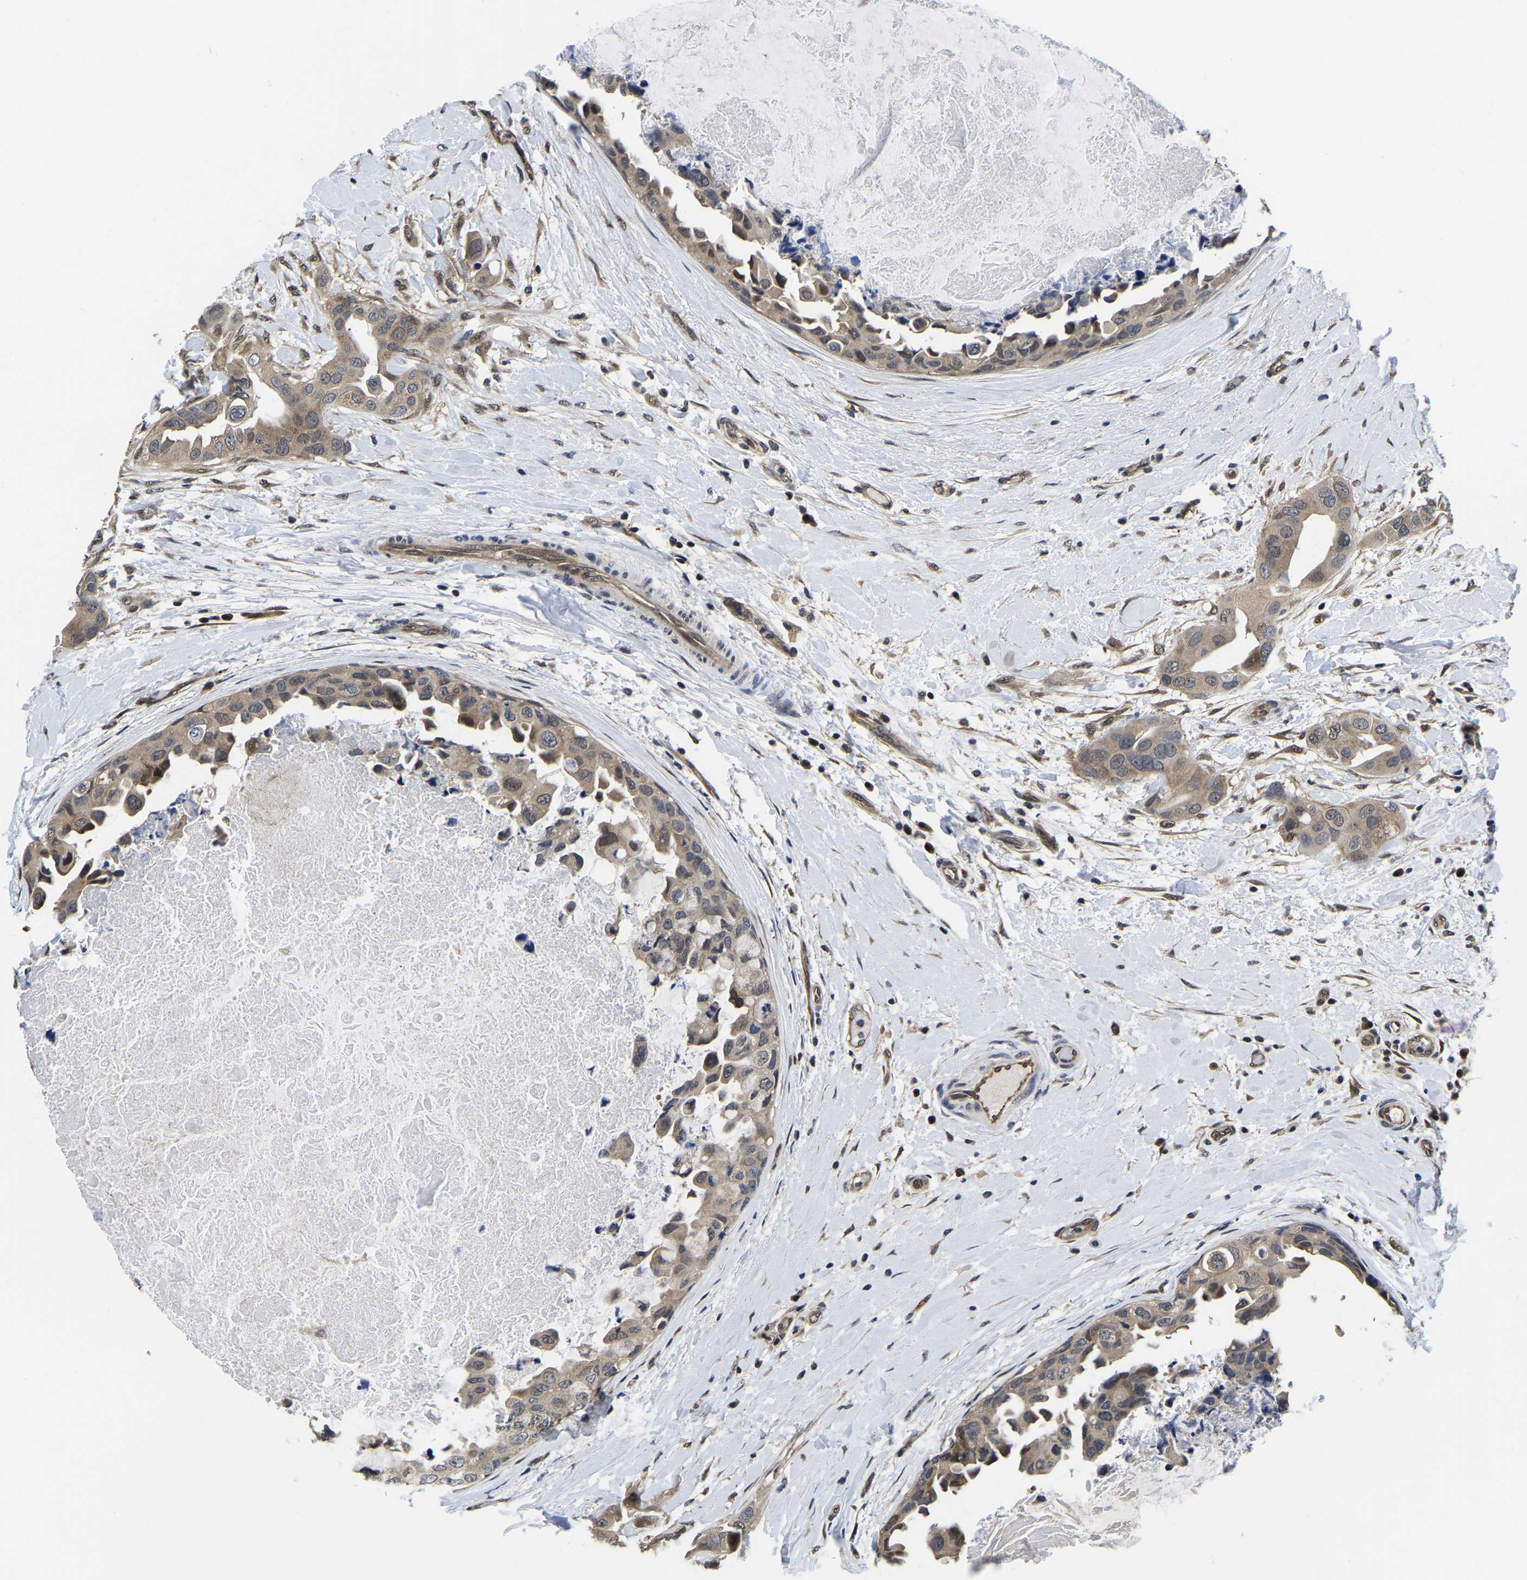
{"staining": {"intensity": "weak", "quantity": ">75%", "location": "cytoplasmic/membranous,nuclear"}, "tissue": "breast cancer", "cell_type": "Tumor cells", "image_type": "cancer", "snomed": [{"axis": "morphology", "description": "Duct carcinoma"}, {"axis": "topography", "description": "Breast"}], "caption": "An image of human breast infiltrating ductal carcinoma stained for a protein reveals weak cytoplasmic/membranous and nuclear brown staining in tumor cells.", "gene": "MCOLN2", "patient": {"sex": "female", "age": 40}}